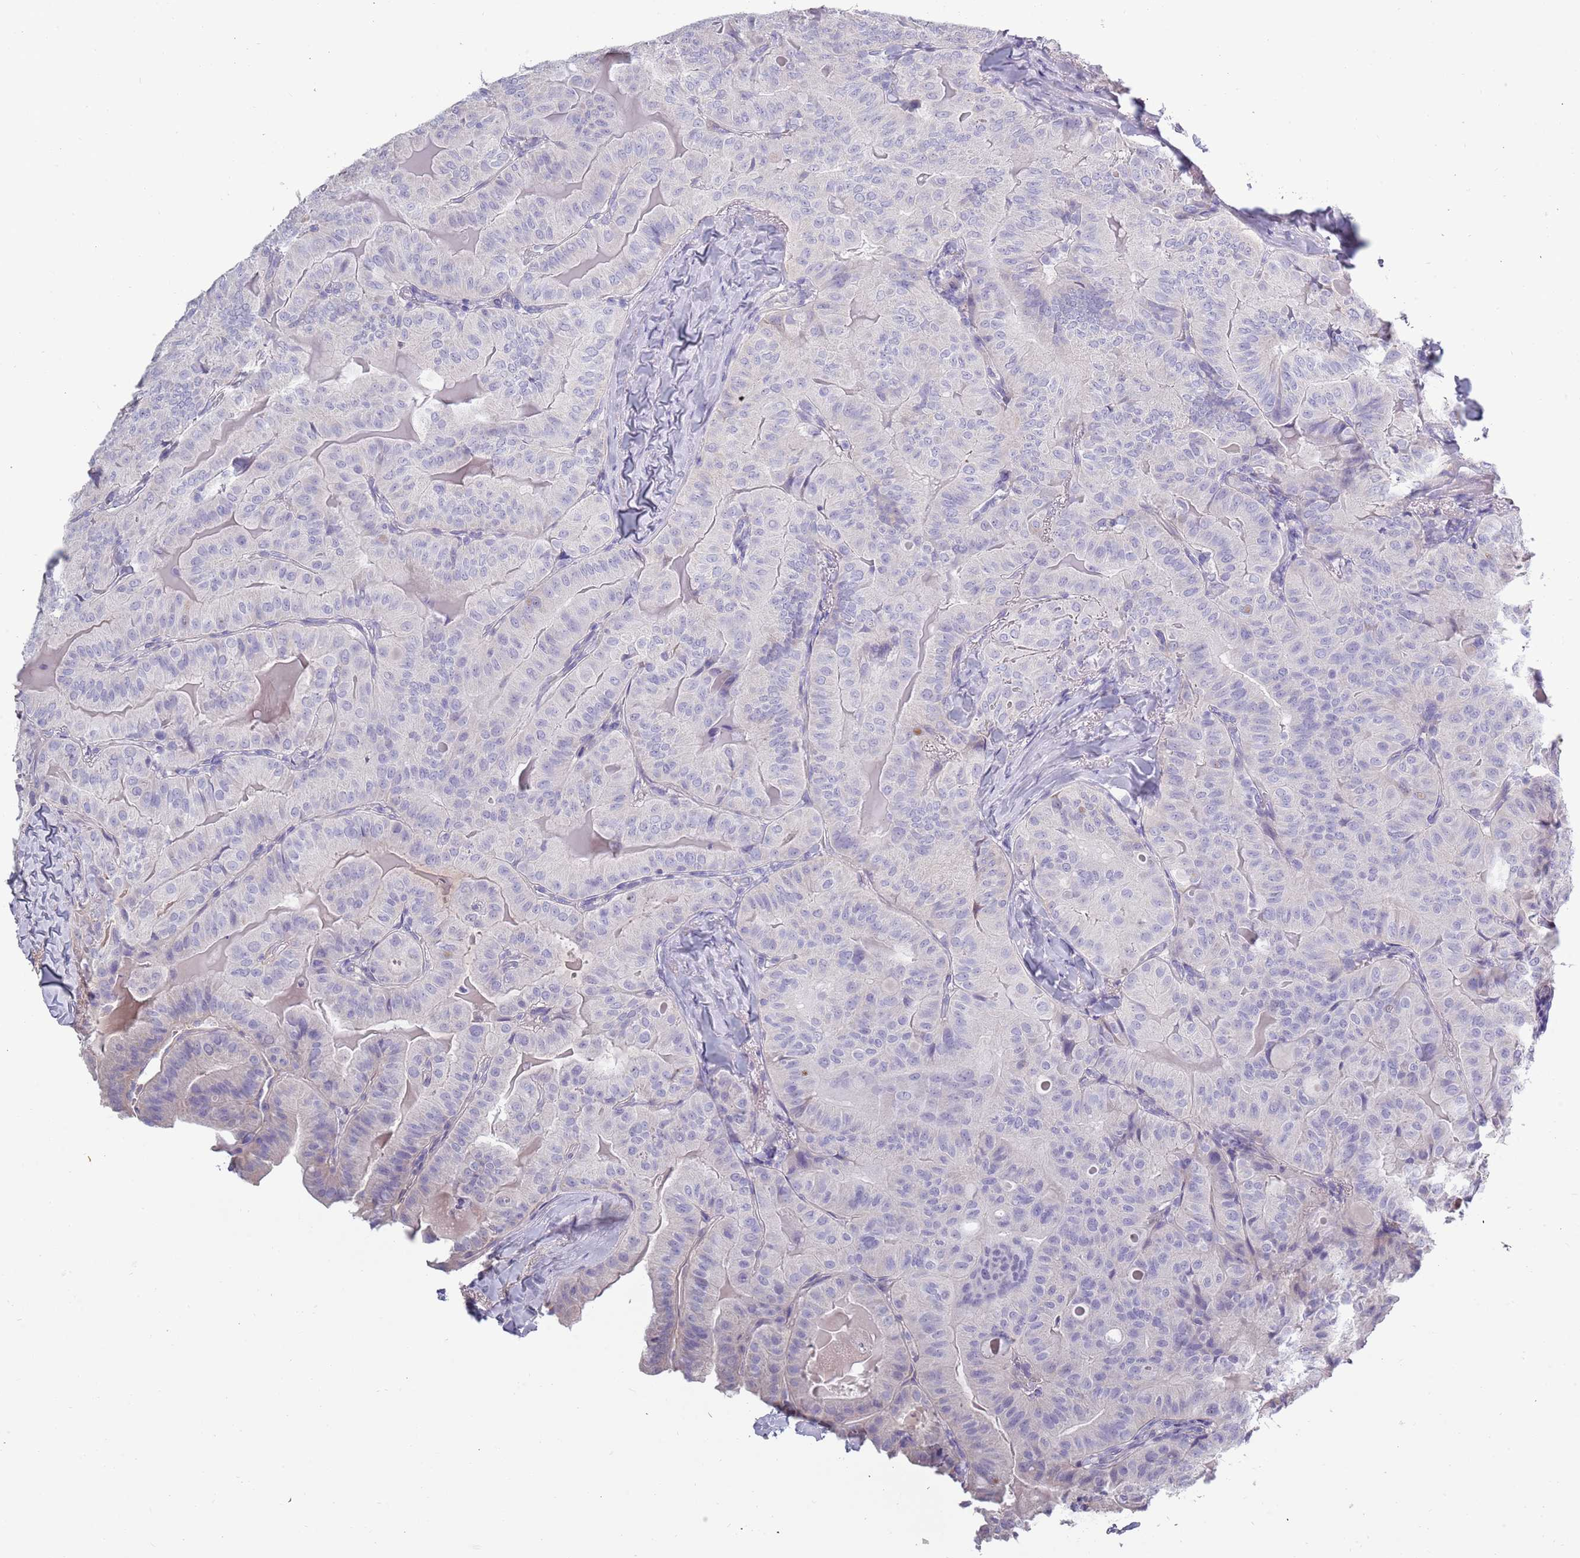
{"staining": {"intensity": "negative", "quantity": "none", "location": "none"}, "tissue": "thyroid cancer", "cell_type": "Tumor cells", "image_type": "cancer", "snomed": [{"axis": "morphology", "description": "Papillary adenocarcinoma, NOS"}, {"axis": "topography", "description": "Thyroid gland"}], "caption": "This histopathology image is of papillary adenocarcinoma (thyroid) stained with immunohistochemistry to label a protein in brown with the nuclei are counter-stained blue. There is no staining in tumor cells. (DAB (3,3'-diaminobenzidine) IHC with hematoxylin counter stain).", "gene": "TNFRSF6B", "patient": {"sex": "female", "age": 68}}